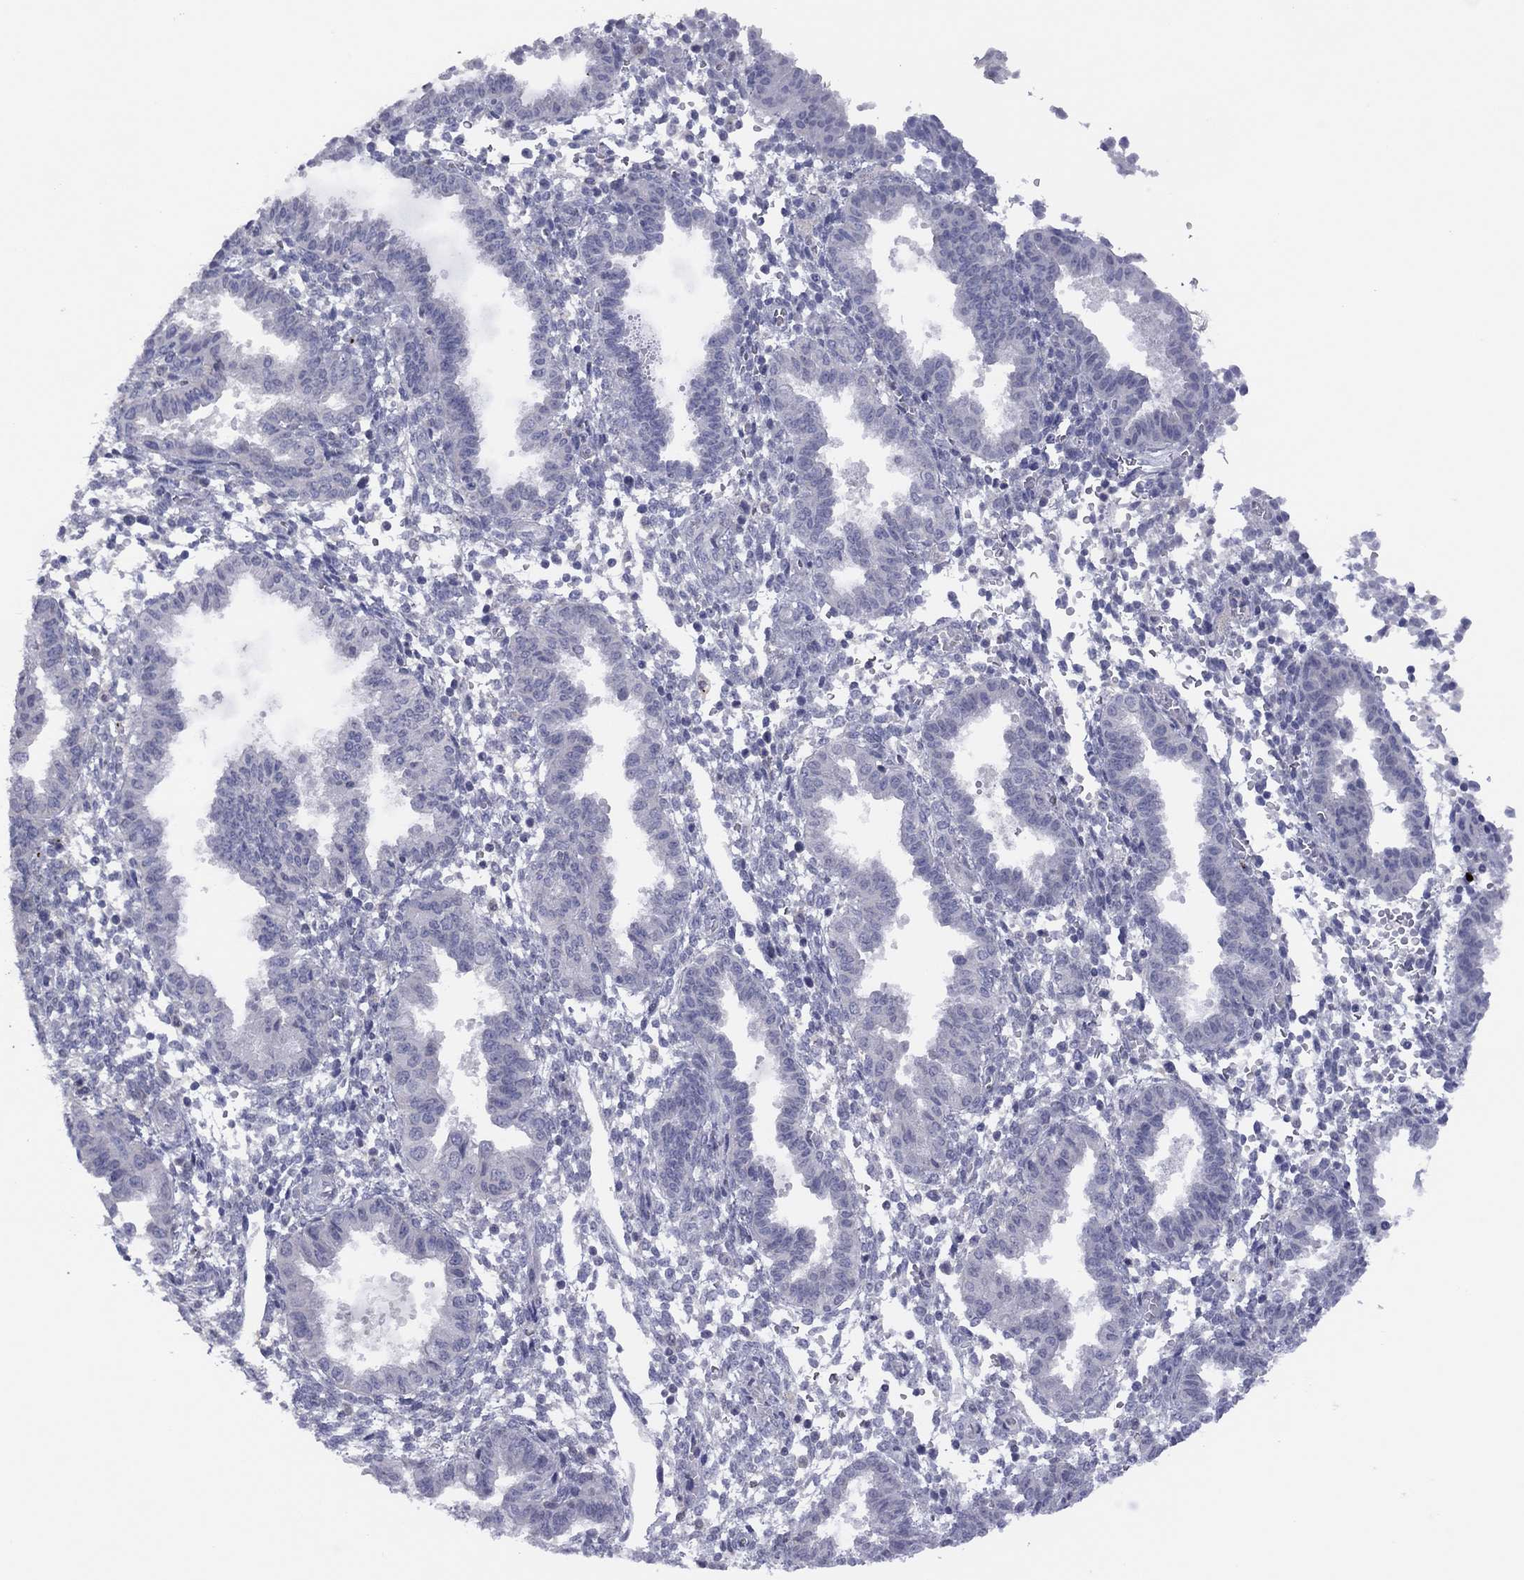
{"staining": {"intensity": "negative", "quantity": "none", "location": "none"}, "tissue": "endometrium", "cell_type": "Cells in endometrial stroma", "image_type": "normal", "snomed": [{"axis": "morphology", "description": "Normal tissue, NOS"}, {"axis": "topography", "description": "Endometrium"}], "caption": "Immunohistochemistry (IHC) micrograph of unremarkable endometrium: endometrium stained with DAB (3,3'-diaminobenzidine) displays no significant protein staining in cells in endometrial stroma.", "gene": "CYP2B6", "patient": {"sex": "female", "age": 37}}